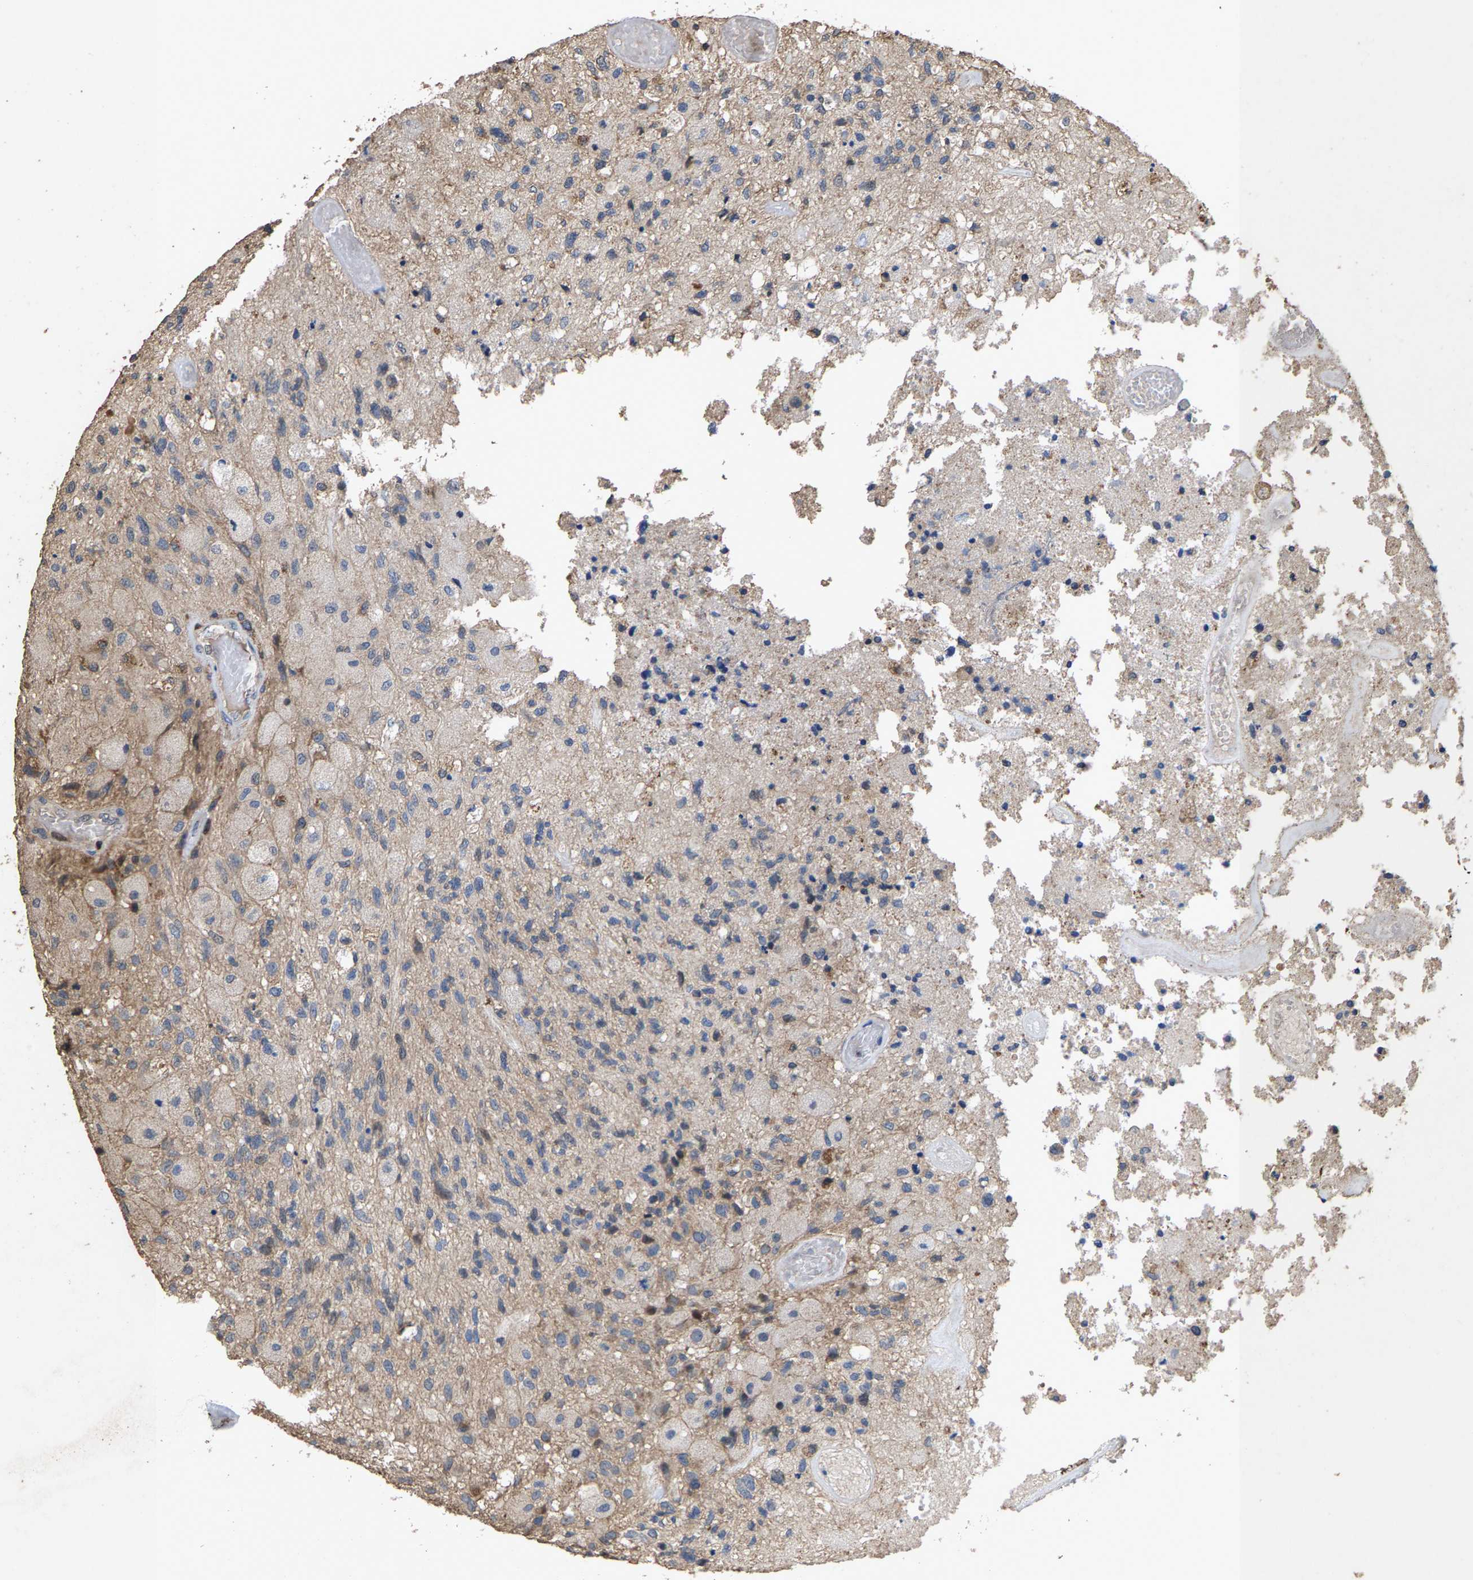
{"staining": {"intensity": "negative", "quantity": "none", "location": "none"}, "tissue": "glioma", "cell_type": "Tumor cells", "image_type": "cancer", "snomed": [{"axis": "morphology", "description": "Normal tissue, NOS"}, {"axis": "morphology", "description": "Glioma, malignant, High grade"}, {"axis": "topography", "description": "Cerebral cortex"}], "caption": "Micrograph shows no protein expression in tumor cells of glioma tissue.", "gene": "TDRKH", "patient": {"sex": "male", "age": 77}}